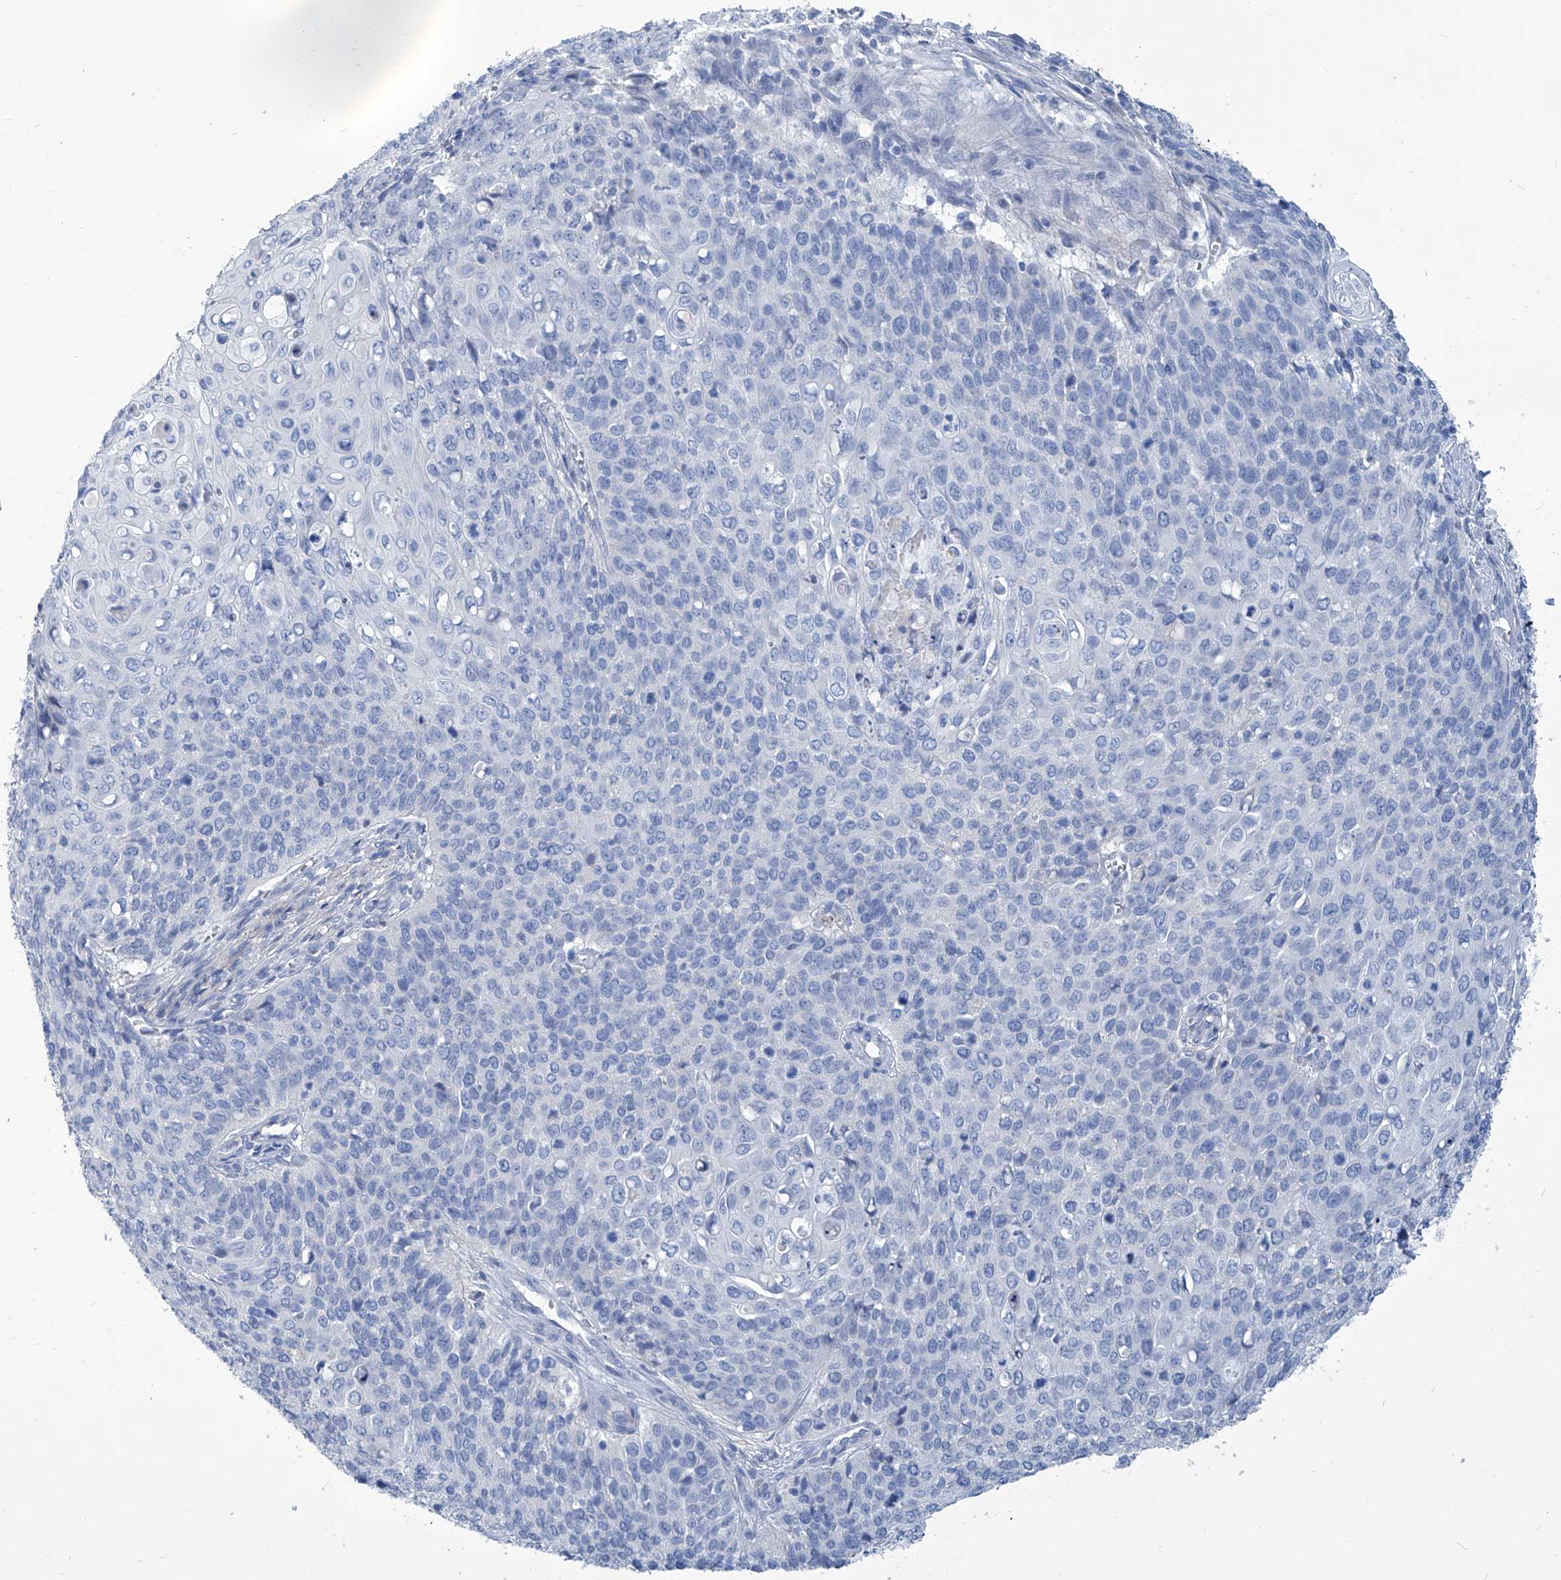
{"staining": {"intensity": "negative", "quantity": "none", "location": "none"}, "tissue": "cervical cancer", "cell_type": "Tumor cells", "image_type": "cancer", "snomed": [{"axis": "morphology", "description": "Squamous cell carcinoma, NOS"}, {"axis": "topography", "description": "Cervix"}], "caption": "Histopathology image shows no protein staining in tumor cells of cervical cancer (squamous cell carcinoma) tissue.", "gene": "MTARC1", "patient": {"sex": "female", "age": 39}}